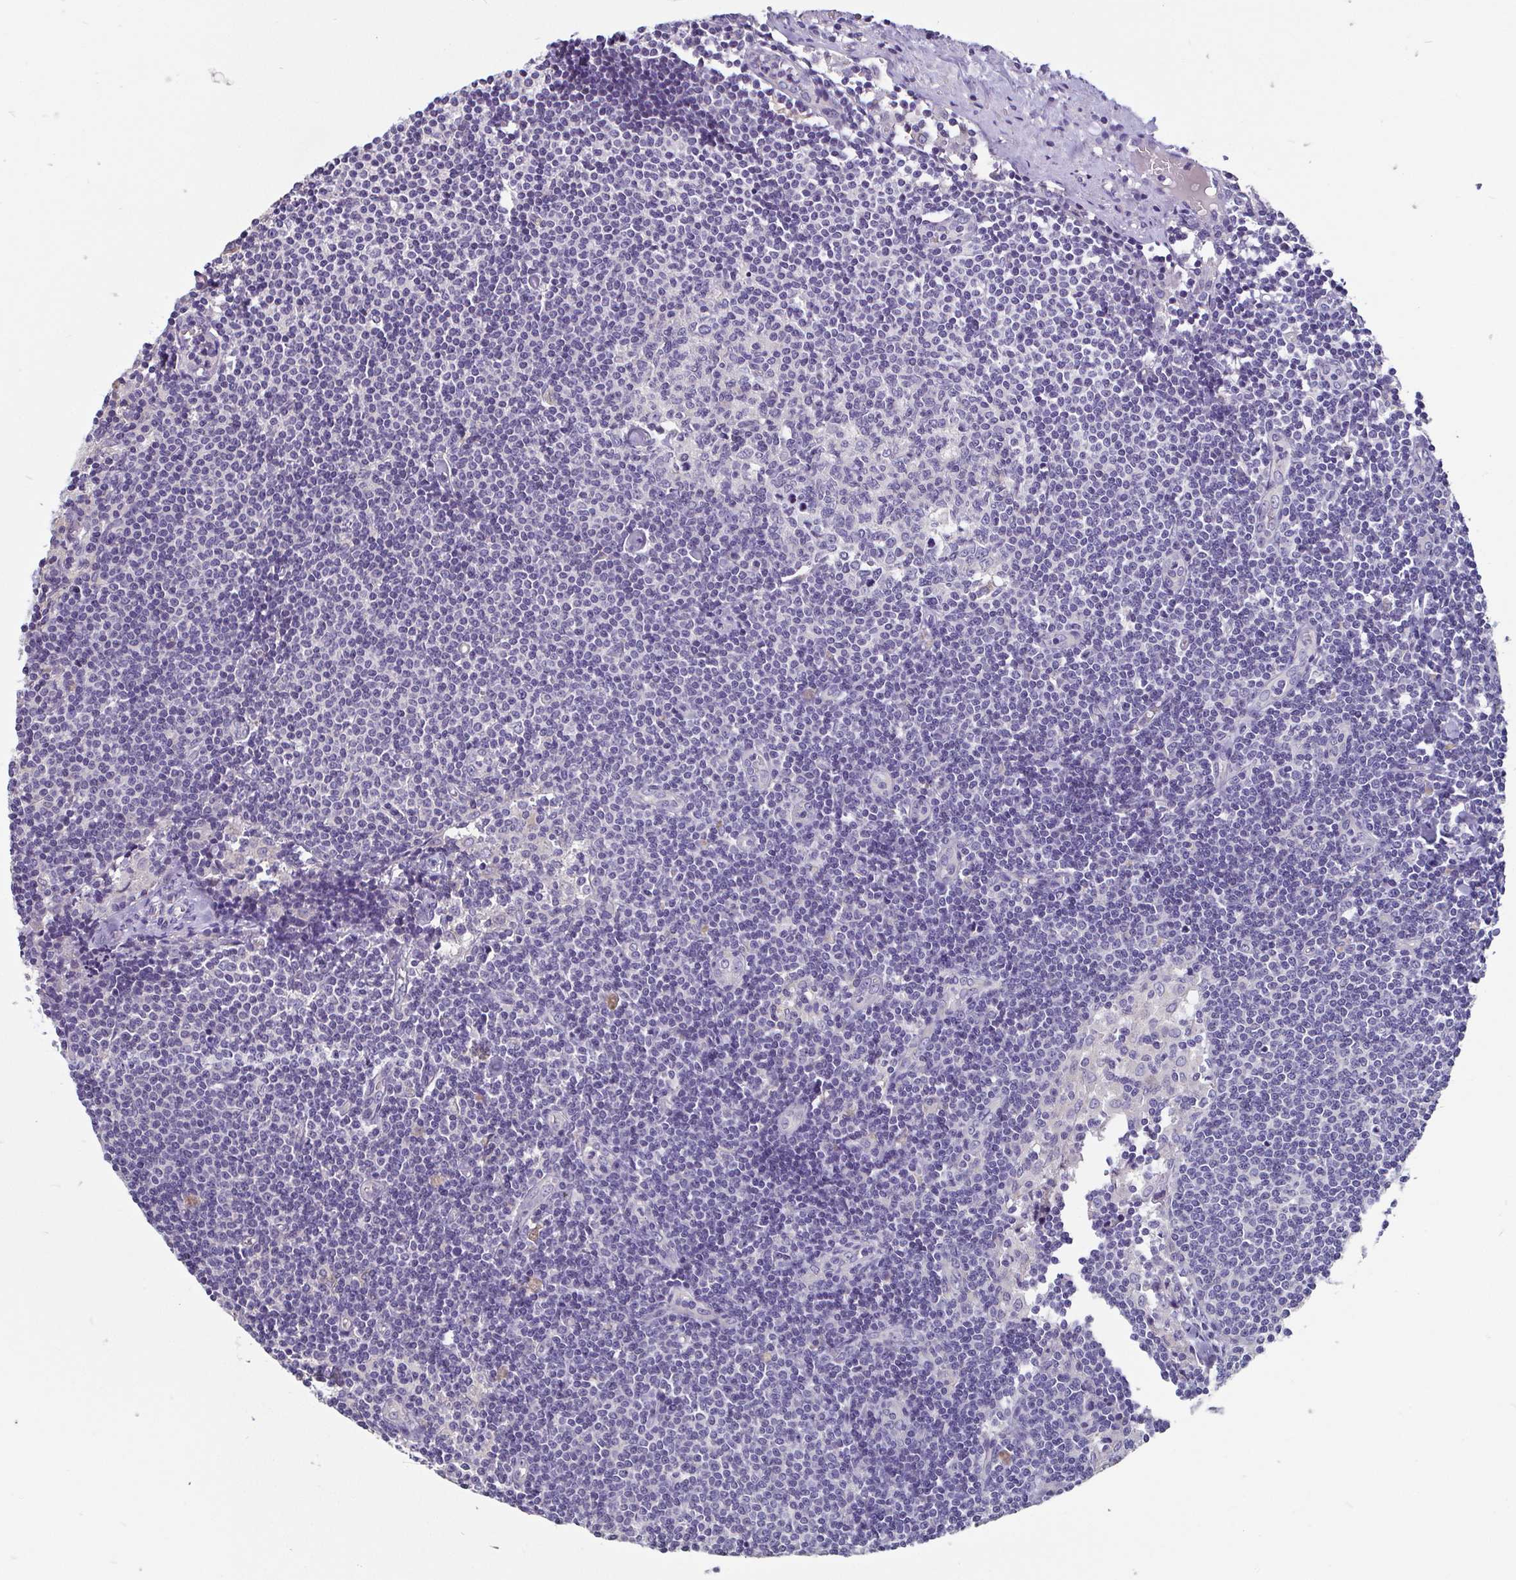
{"staining": {"intensity": "negative", "quantity": "none", "location": "none"}, "tissue": "lymph node", "cell_type": "Germinal center cells", "image_type": "normal", "snomed": [{"axis": "morphology", "description": "Normal tissue, NOS"}, {"axis": "topography", "description": "Lymph node"}], "caption": "DAB (3,3'-diaminobenzidine) immunohistochemical staining of unremarkable lymph node reveals no significant positivity in germinal center cells. (DAB immunohistochemistry visualized using brightfield microscopy, high magnification).", "gene": "ADAMTS6", "patient": {"sex": "female", "age": 69}}